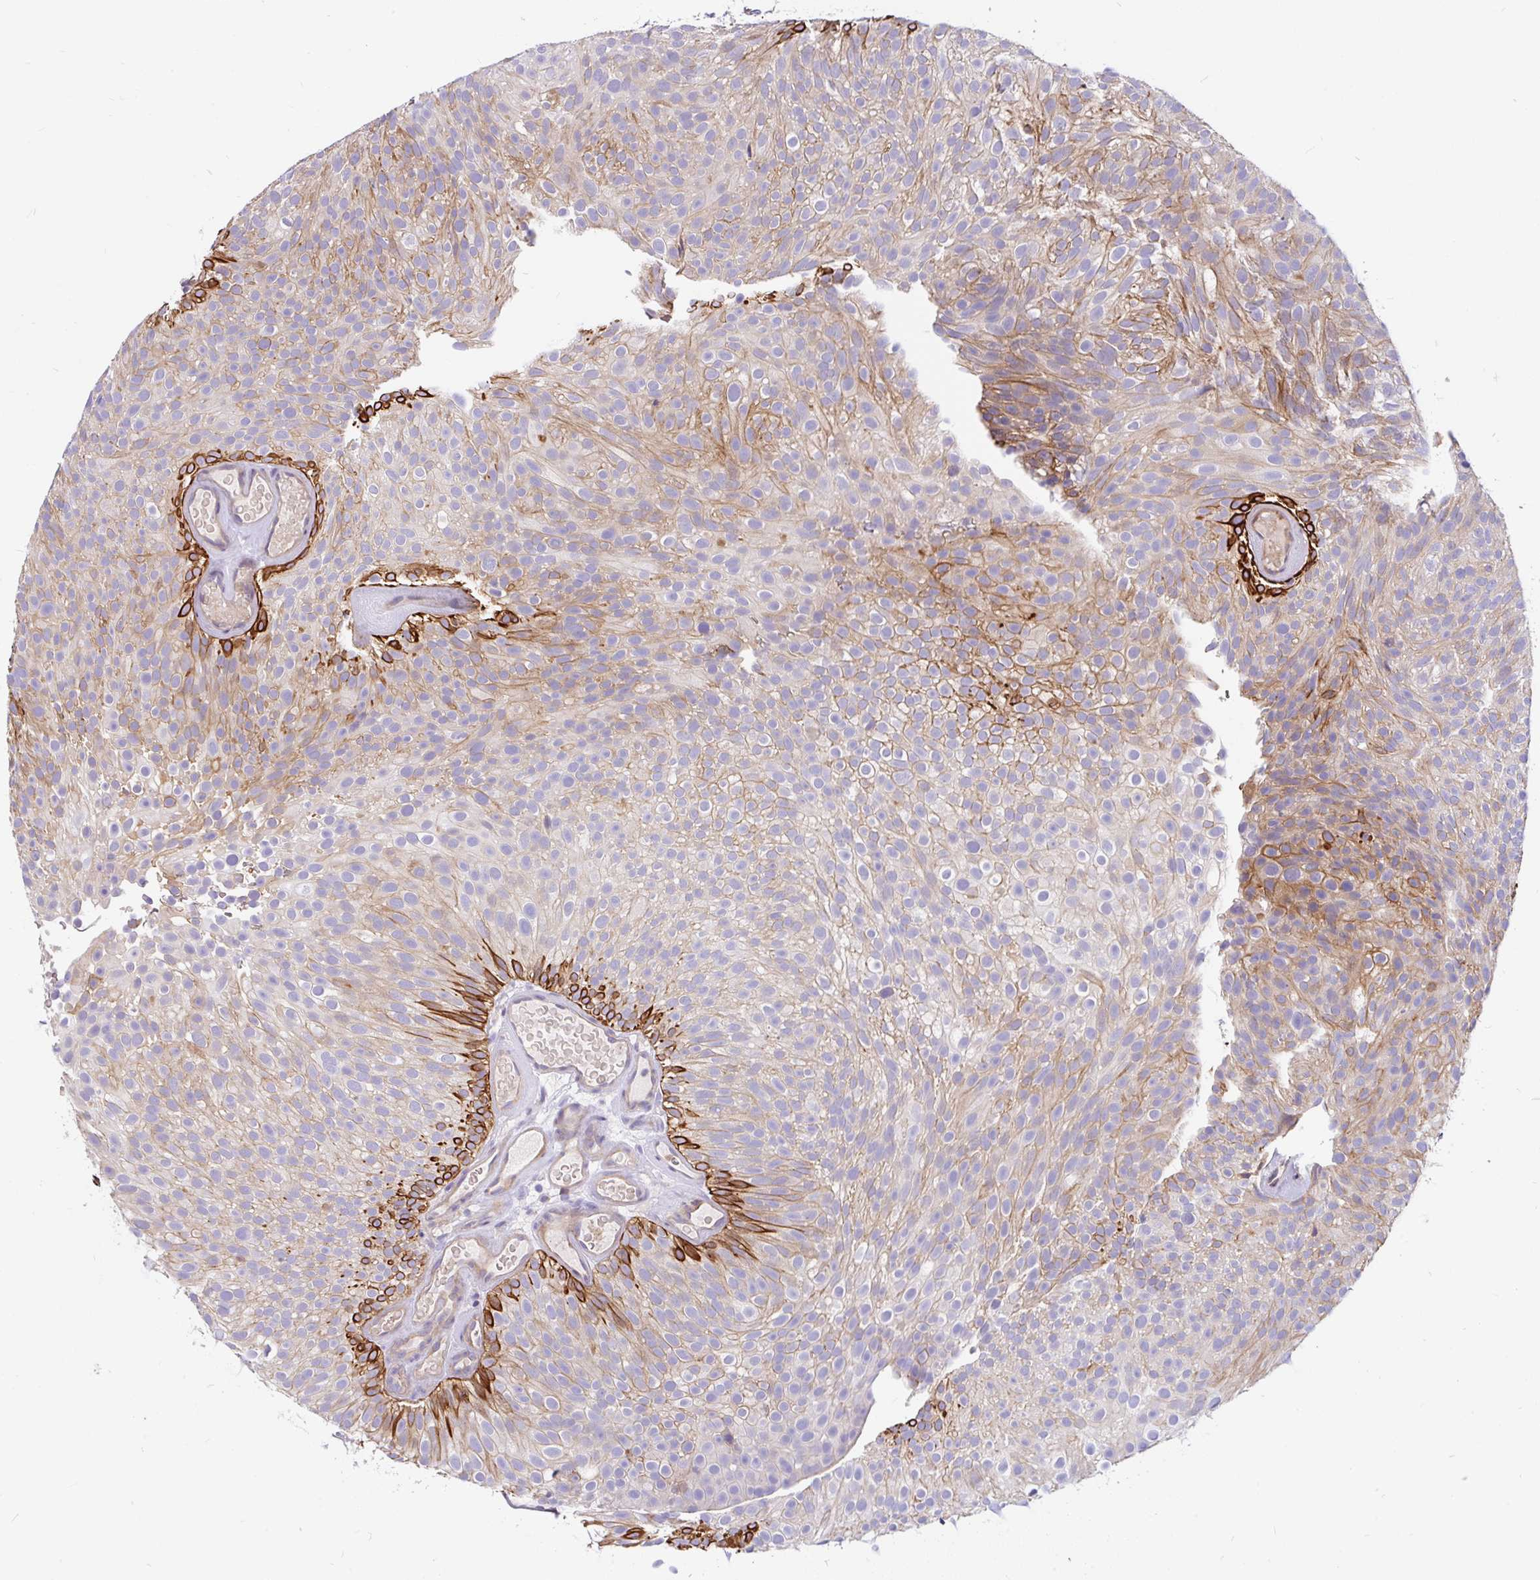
{"staining": {"intensity": "strong", "quantity": "25%-75%", "location": "cytoplasmic/membranous"}, "tissue": "urothelial cancer", "cell_type": "Tumor cells", "image_type": "cancer", "snomed": [{"axis": "morphology", "description": "Urothelial carcinoma, Low grade"}, {"axis": "topography", "description": "Urinary bladder"}], "caption": "Tumor cells show strong cytoplasmic/membranous expression in about 25%-75% of cells in urothelial cancer. Using DAB (3,3'-diaminobenzidine) (brown) and hematoxylin (blue) stains, captured at high magnification using brightfield microscopy.", "gene": "LRRC26", "patient": {"sex": "male", "age": 78}}